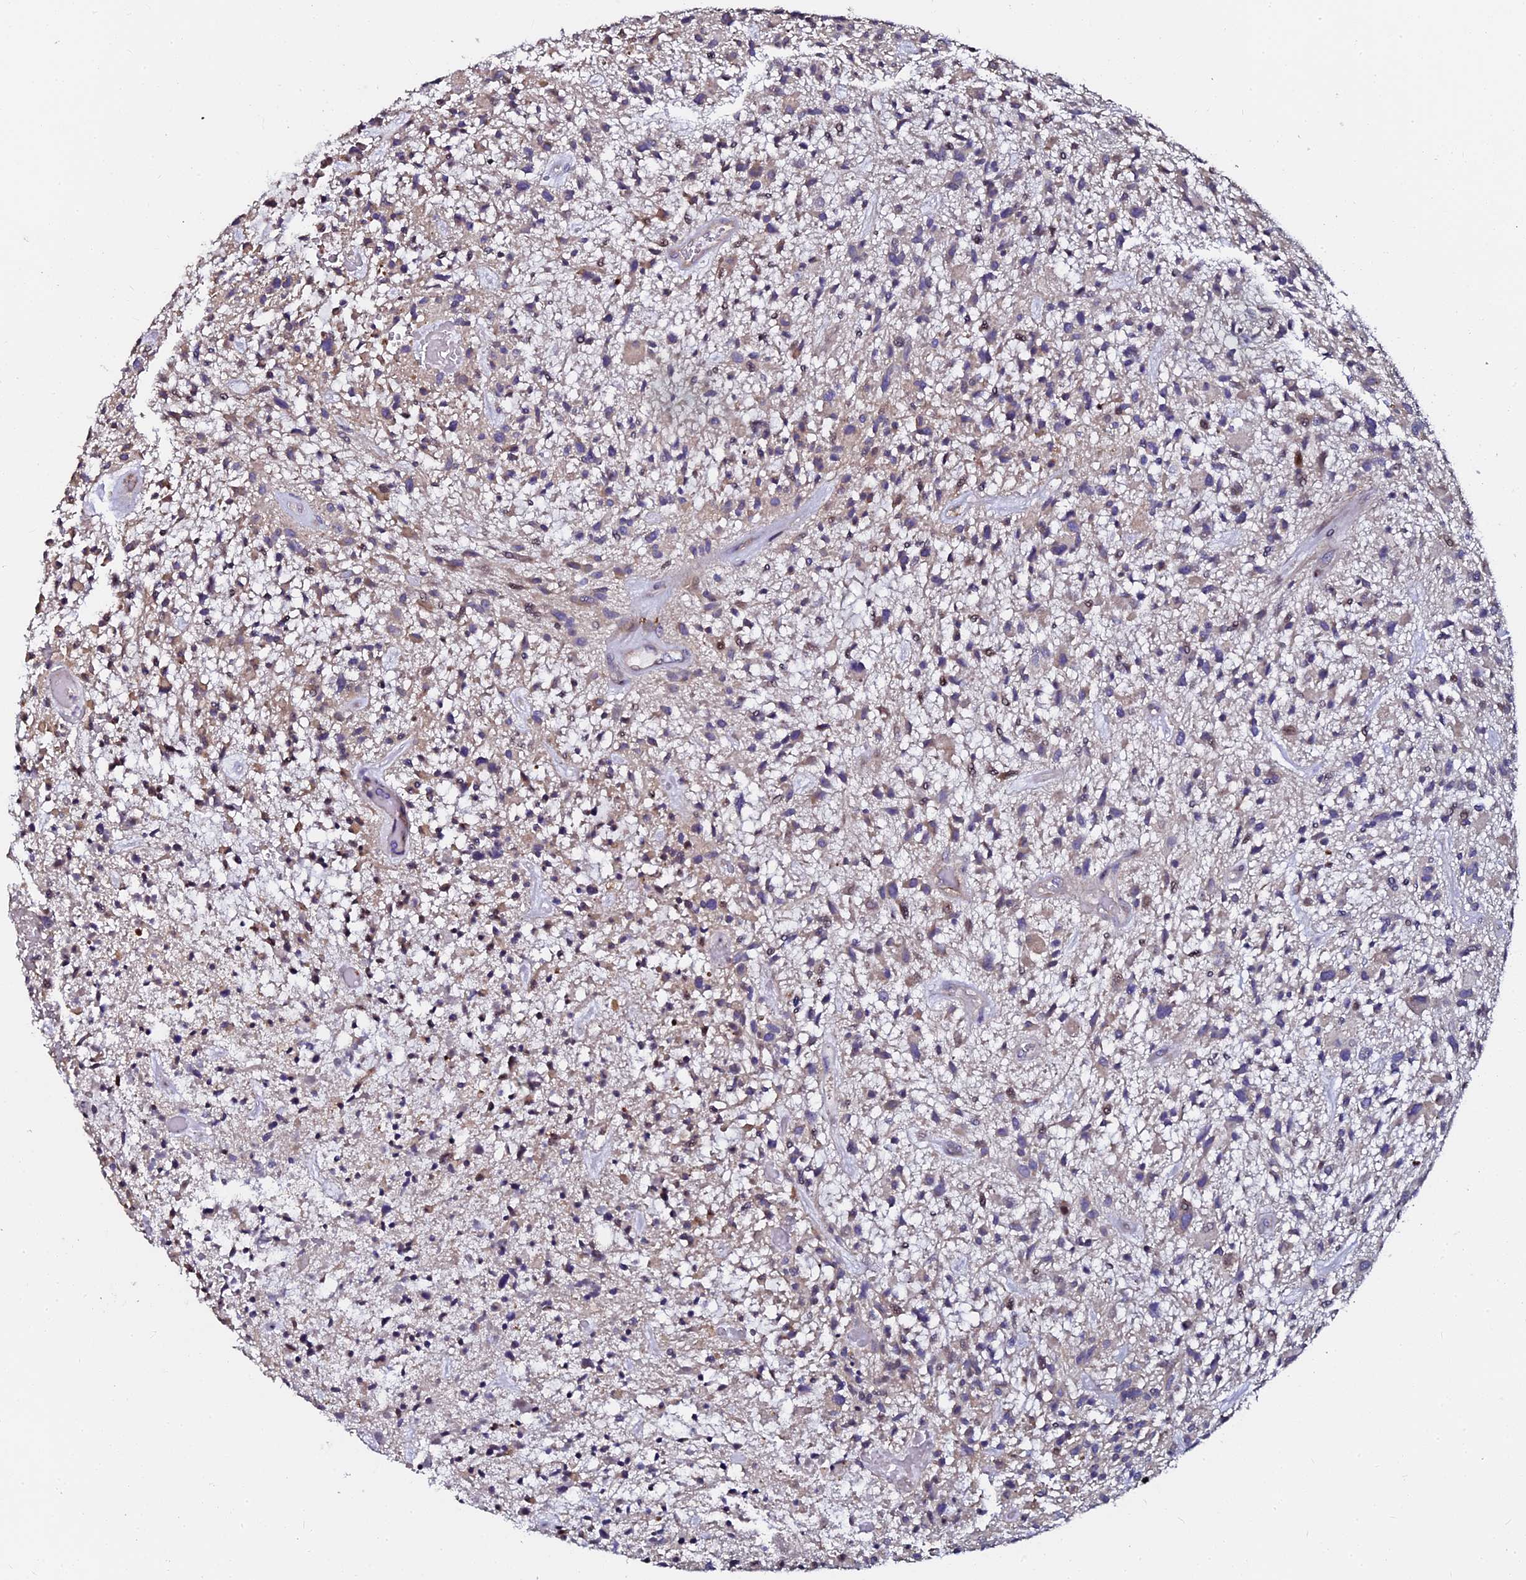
{"staining": {"intensity": "negative", "quantity": "none", "location": "none"}, "tissue": "glioma", "cell_type": "Tumor cells", "image_type": "cancer", "snomed": [{"axis": "morphology", "description": "Glioma, malignant, High grade"}, {"axis": "topography", "description": "Brain"}], "caption": "Glioma stained for a protein using IHC displays no positivity tumor cells.", "gene": "GPN3", "patient": {"sex": "male", "age": 47}}